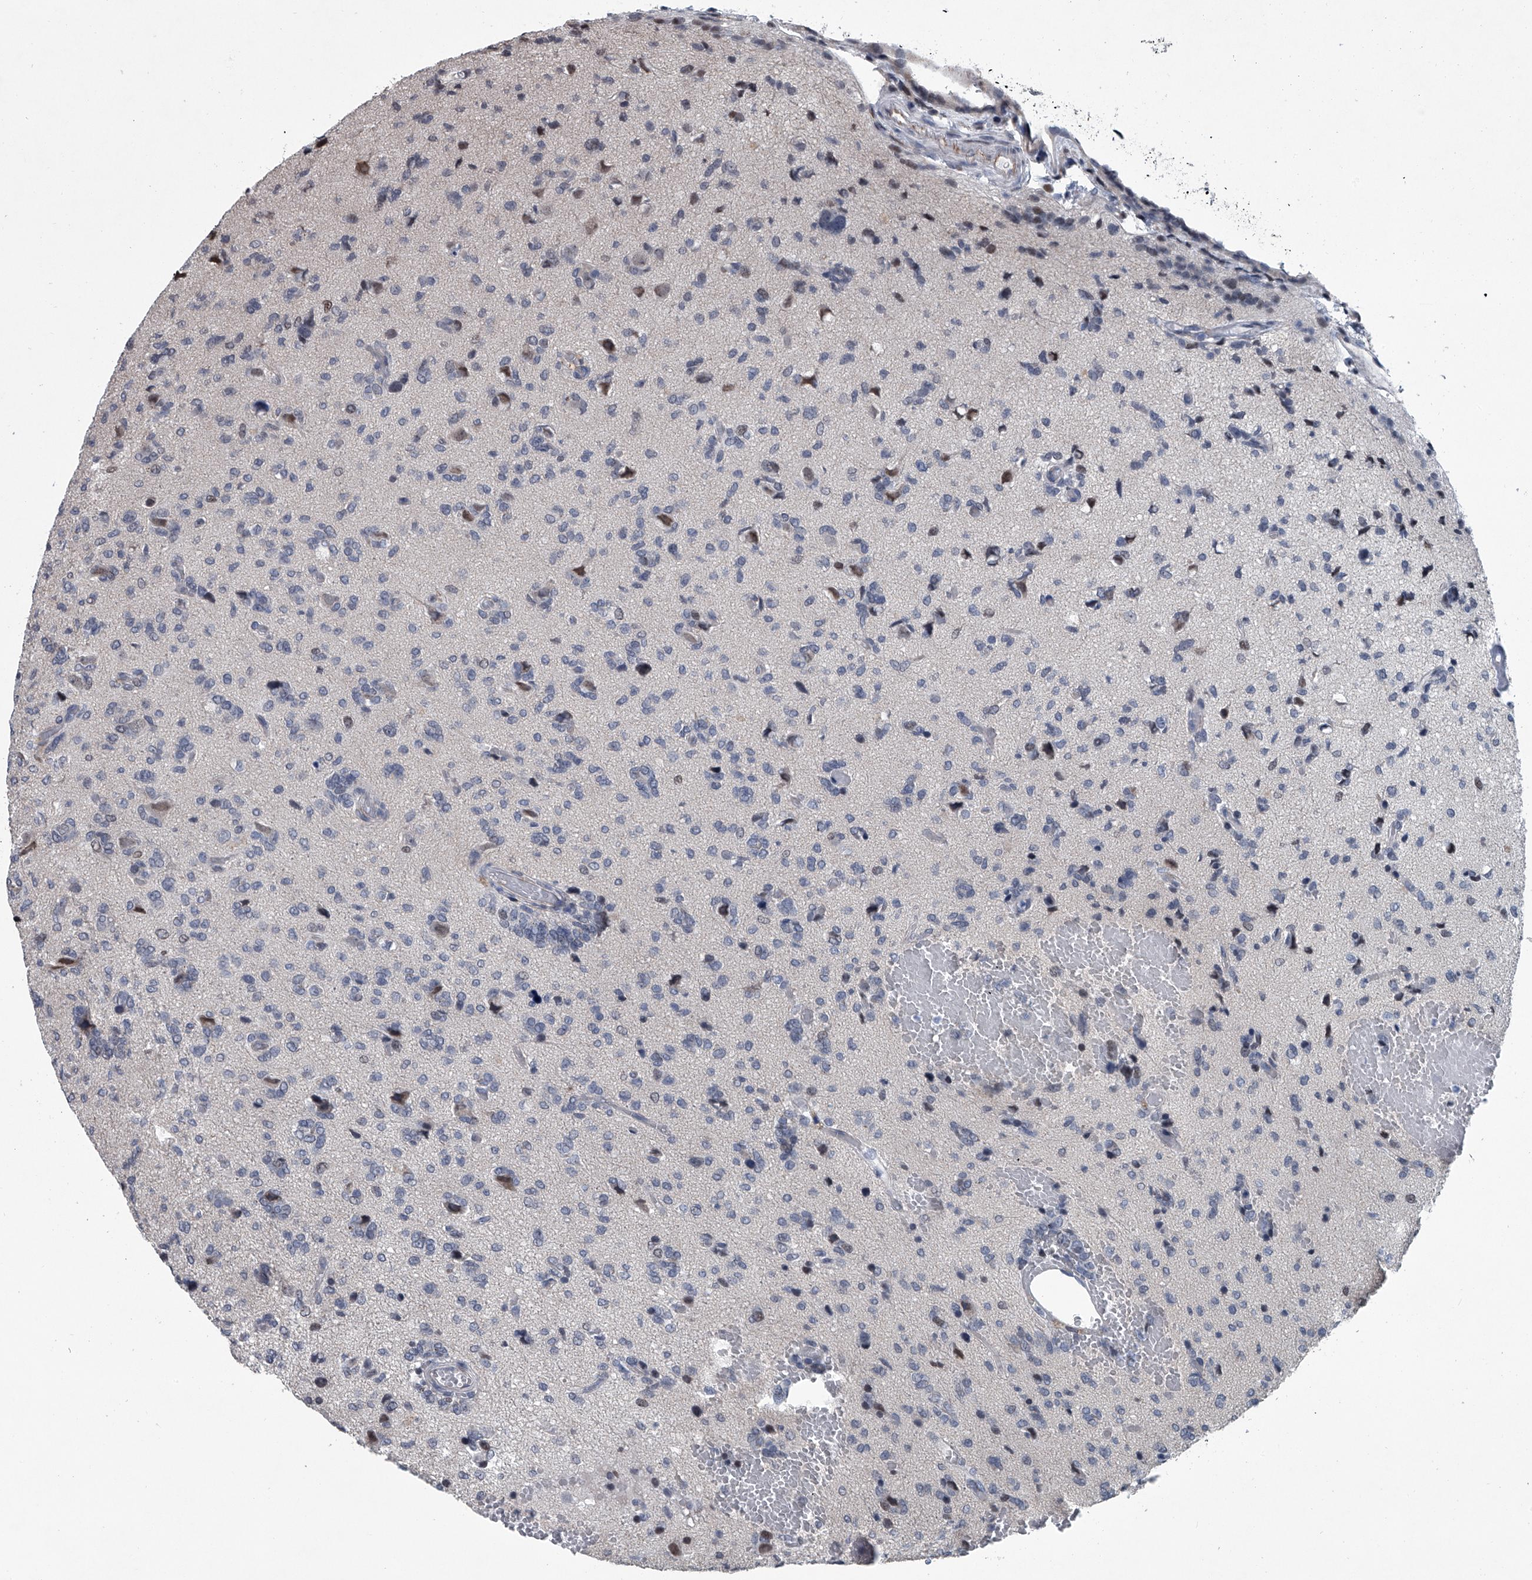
{"staining": {"intensity": "negative", "quantity": "none", "location": "none"}, "tissue": "glioma", "cell_type": "Tumor cells", "image_type": "cancer", "snomed": [{"axis": "morphology", "description": "Glioma, malignant, High grade"}, {"axis": "topography", "description": "Brain"}], "caption": "The histopathology image exhibits no significant staining in tumor cells of glioma.", "gene": "PPP2R5D", "patient": {"sex": "female", "age": 59}}